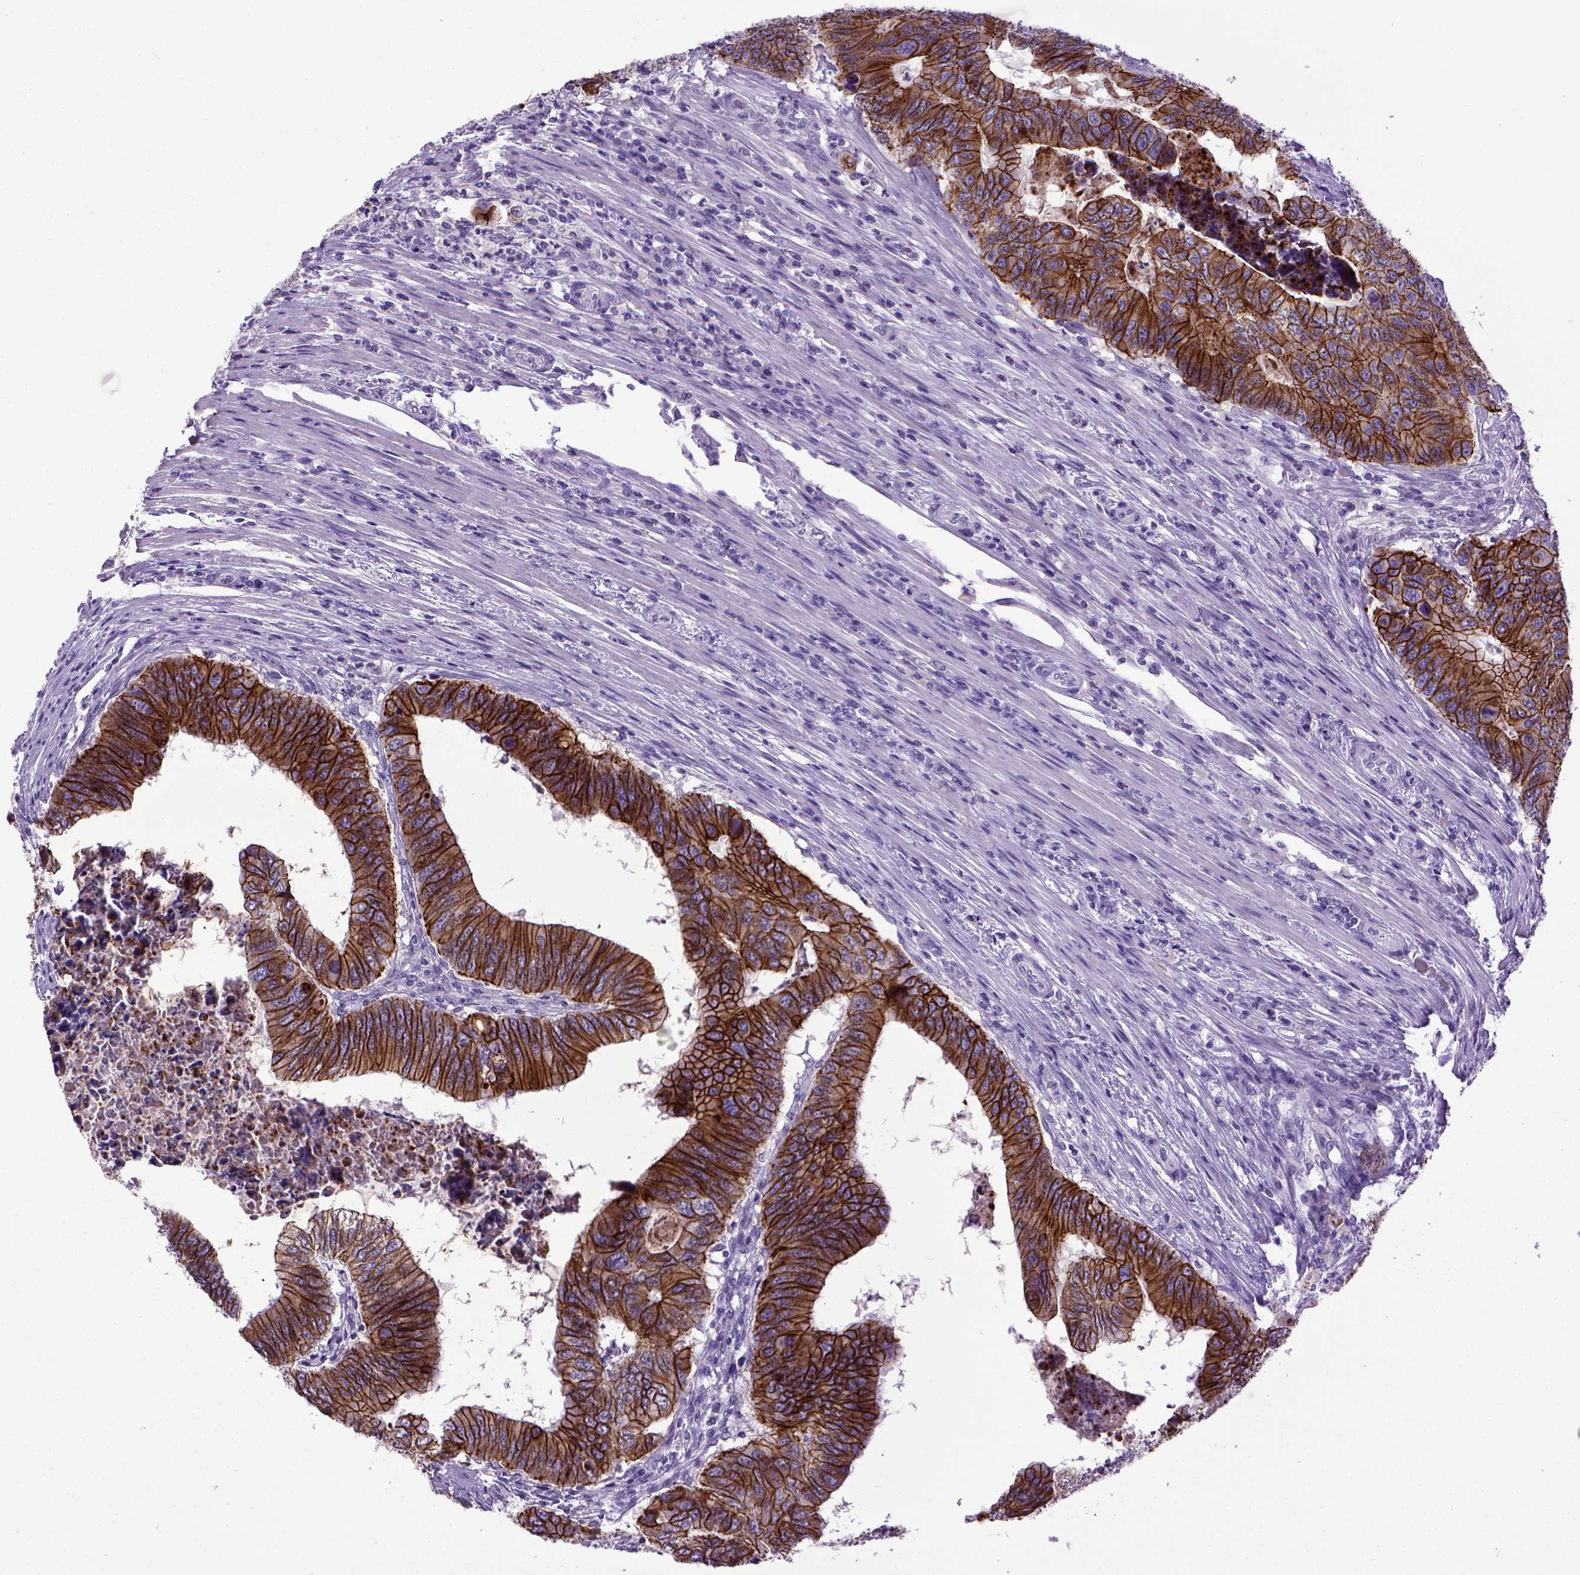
{"staining": {"intensity": "strong", "quantity": ">75%", "location": "cytoplasmic/membranous"}, "tissue": "colorectal cancer", "cell_type": "Tumor cells", "image_type": "cancer", "snomed": [{"axis": "morphology", "description": "Adenocarcinoma, NOS"}, {"axis": "topography", "description": "Colon"}], "caption": "Strong cytoplasmic/membranous positivity for a protein is seen in about >75% of tumor cells of colorectal cancer (adenocarcinoma) using immunohistochemistry.", "gene": "CDH1", "patient": {"sex": "male", "age": 53}}